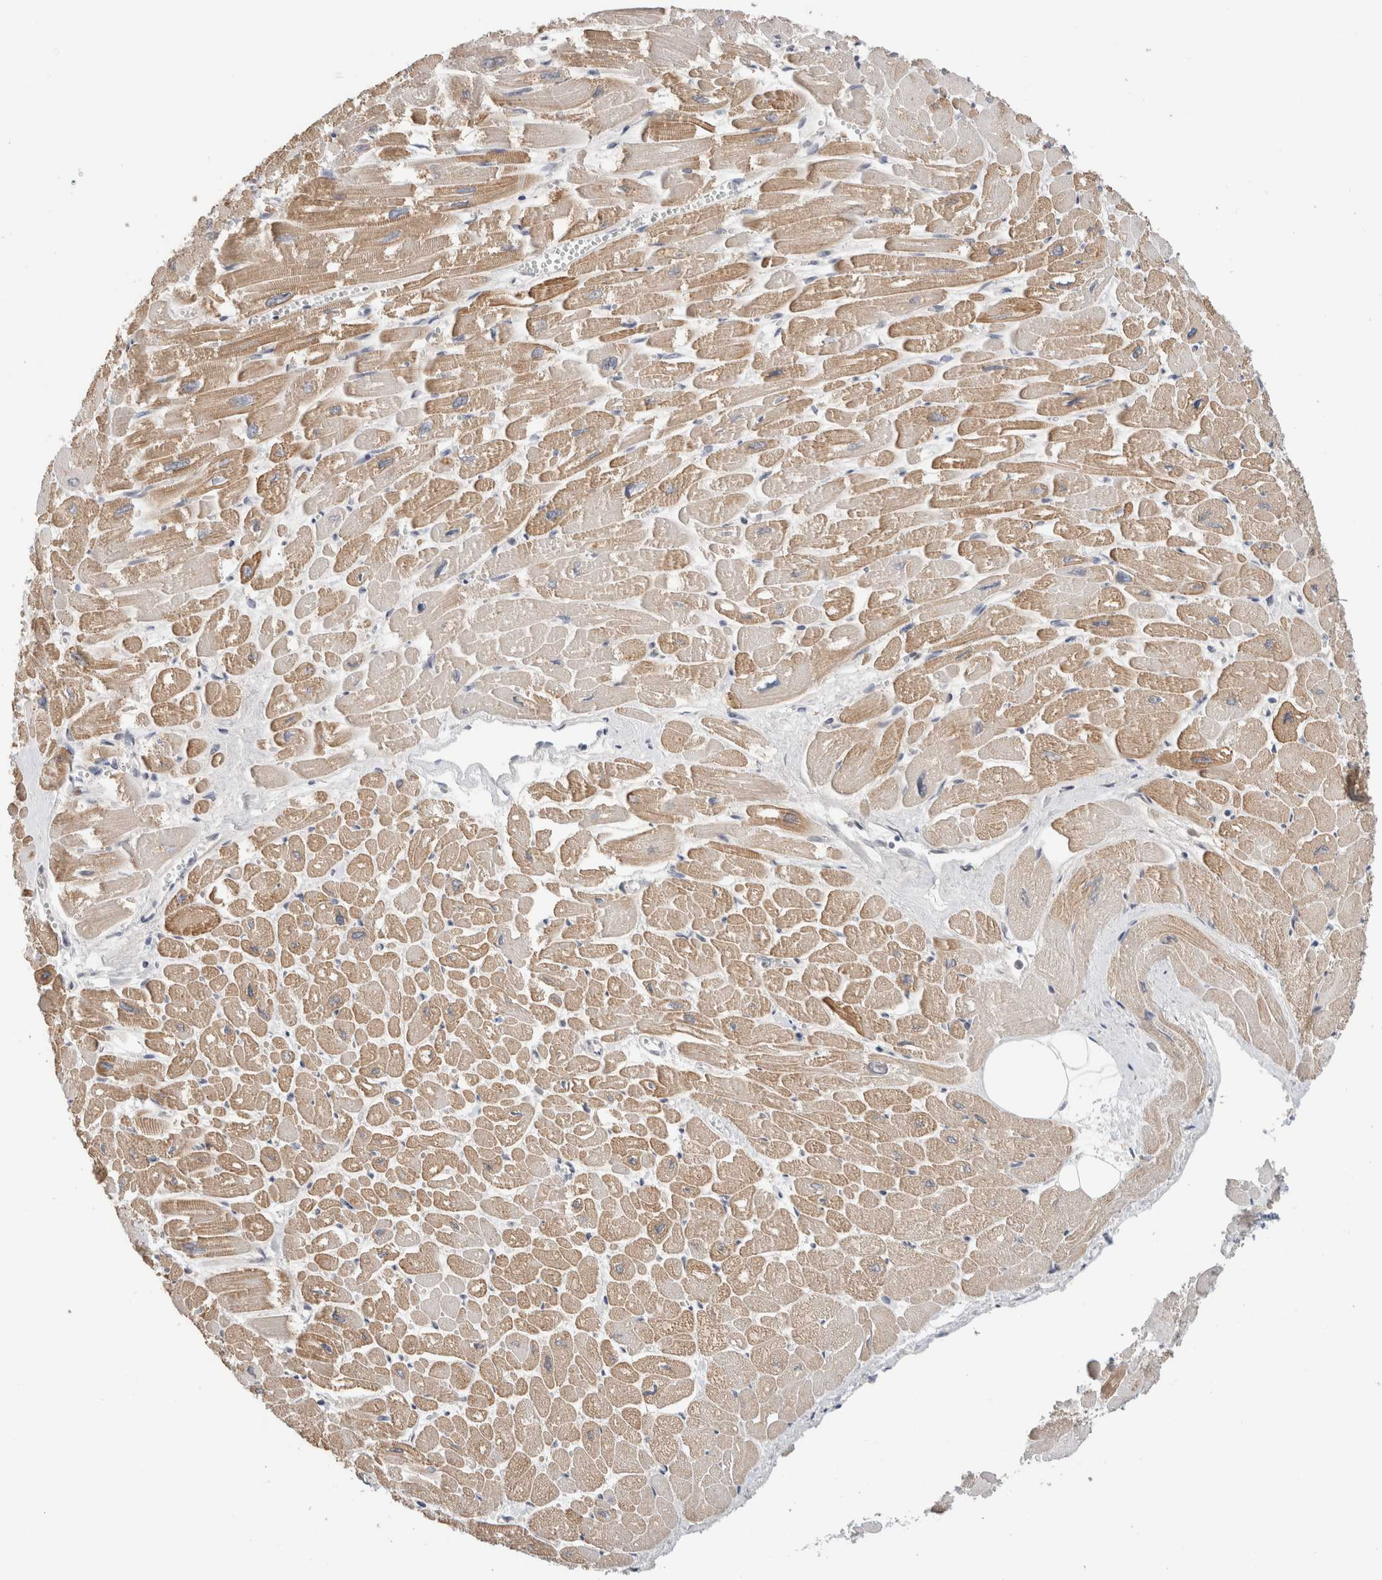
{"staining": {"intensity": "moderate", "quantity": ">75%", "location": "cytoplasmic/membranous"}, "tissue": "heart muscle", "cell_type": "Cardiomyocytes", "image_type": "normal", "snomed": [{"axis": "morphology", "description": "Normal tissue, NOS"}, {"axis": "topography", "description": "Heart"}], "caption": "High-magnification brightfield microscopy of unremarkable heart muscle stained with DAB (3,3'-diaminobenzidine) (brown) and counterstained with hematoxylin (blue). cardiomyocytes exhibit moderate cytoplasmic/membranous expression is identified in about>75% of cells.", "gene": "HCN3", "patient": {"sex": "male", "age": 54}}